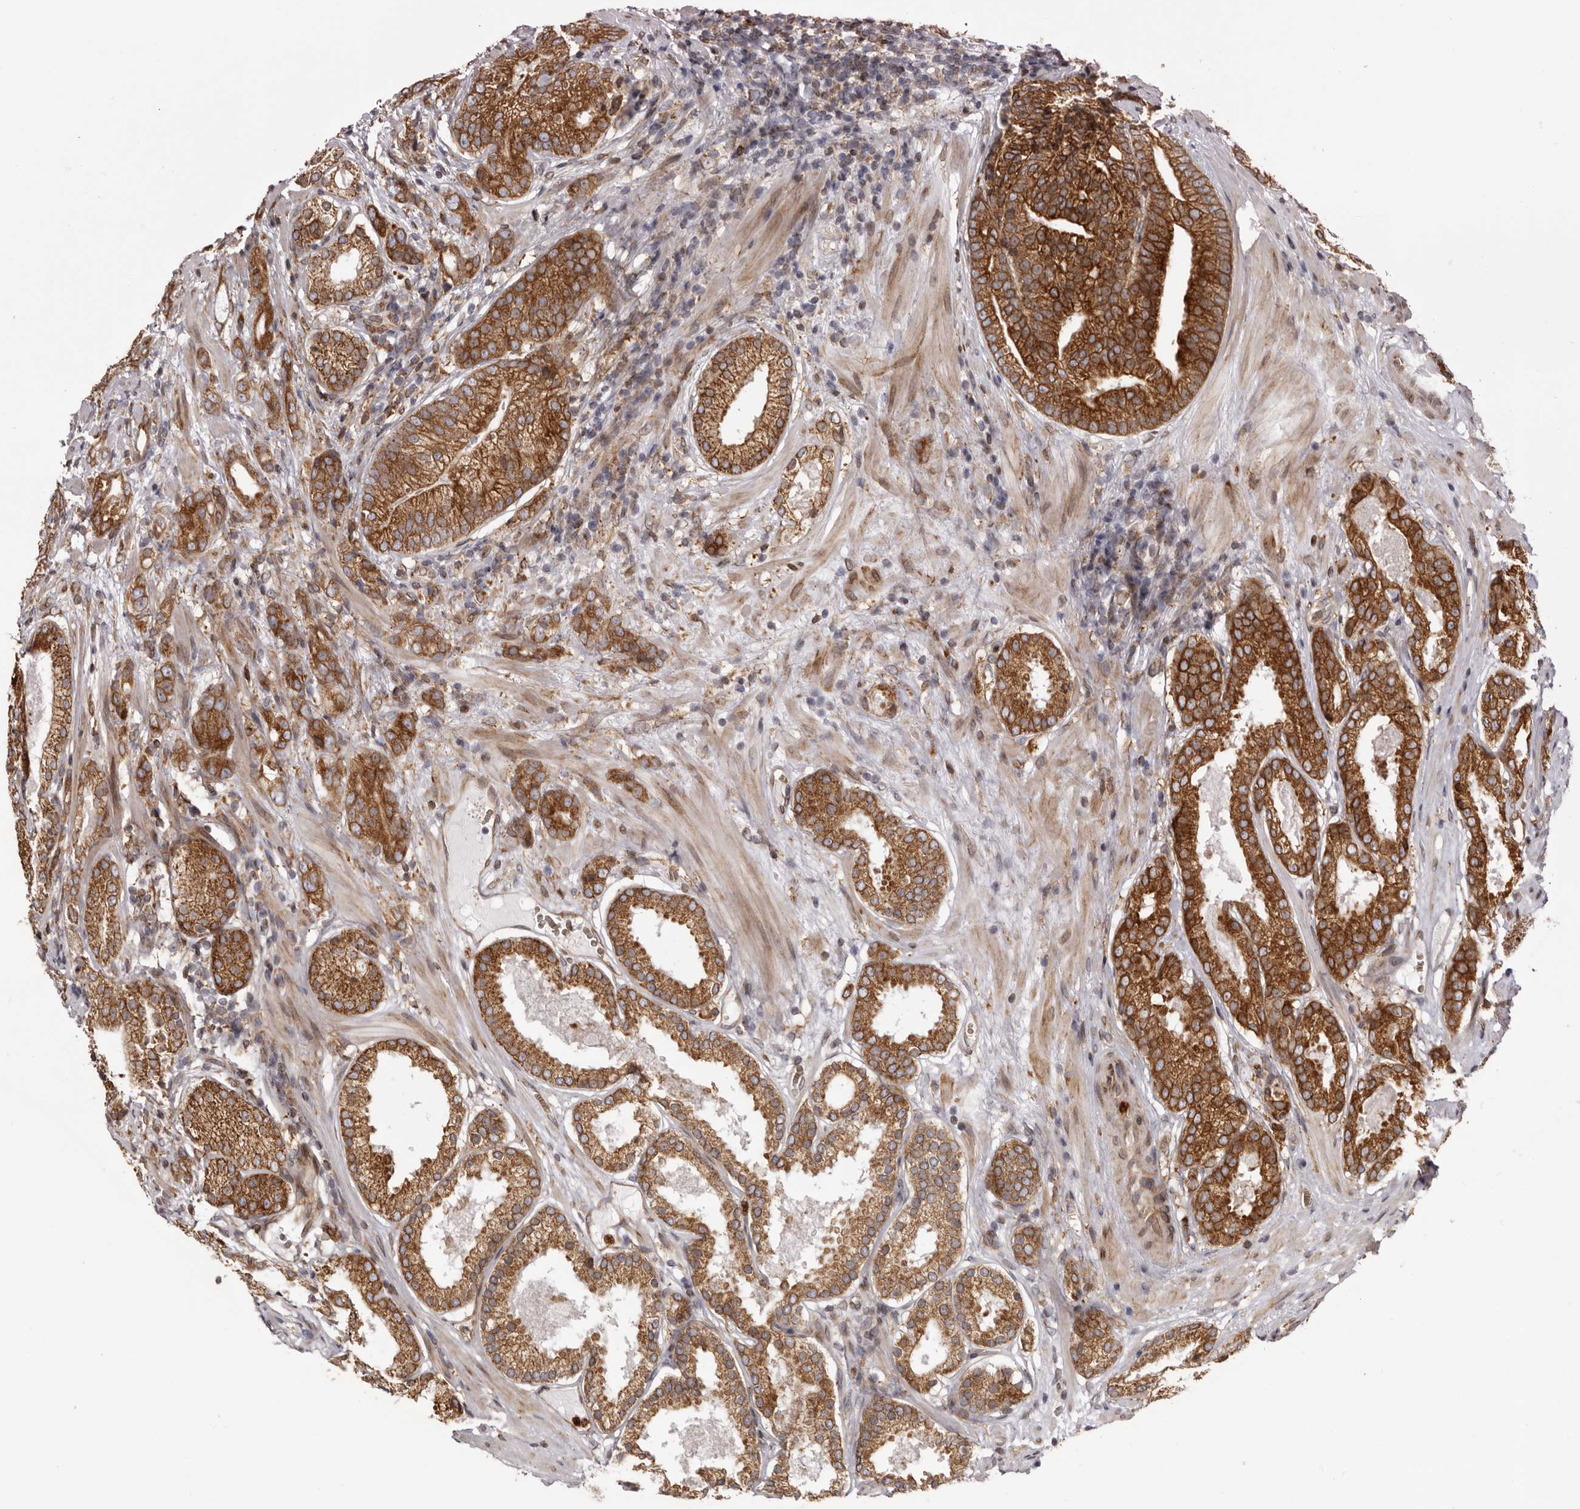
{"staining": {"intensity": "strong", "quantity": ">75%", "location": "cytoplasmic/membranous"}, "tissue": "prostate cancer", "cell_type": "Tumor cells", "image_type": "cancer", "snomed": [{"axis": "morphology", "description": "Adenocarcinoma, High grade"}, {"axis": "topography", "description": "Prostate"}], "caption": "Tumor cells reveal high levels of strong cytoplasmic/membranous positivity in approximately >75% of cells in prostate cancer (adenocarcinoma (high-grade)). Using DAB (3,3'-diaminobenzidine) (brown) and hematoxylin (blue) stains, captured at high magnification using brightfield microscopy.", "gene": "C4orf3", "patient": {"sex": "male", "age": 57}}